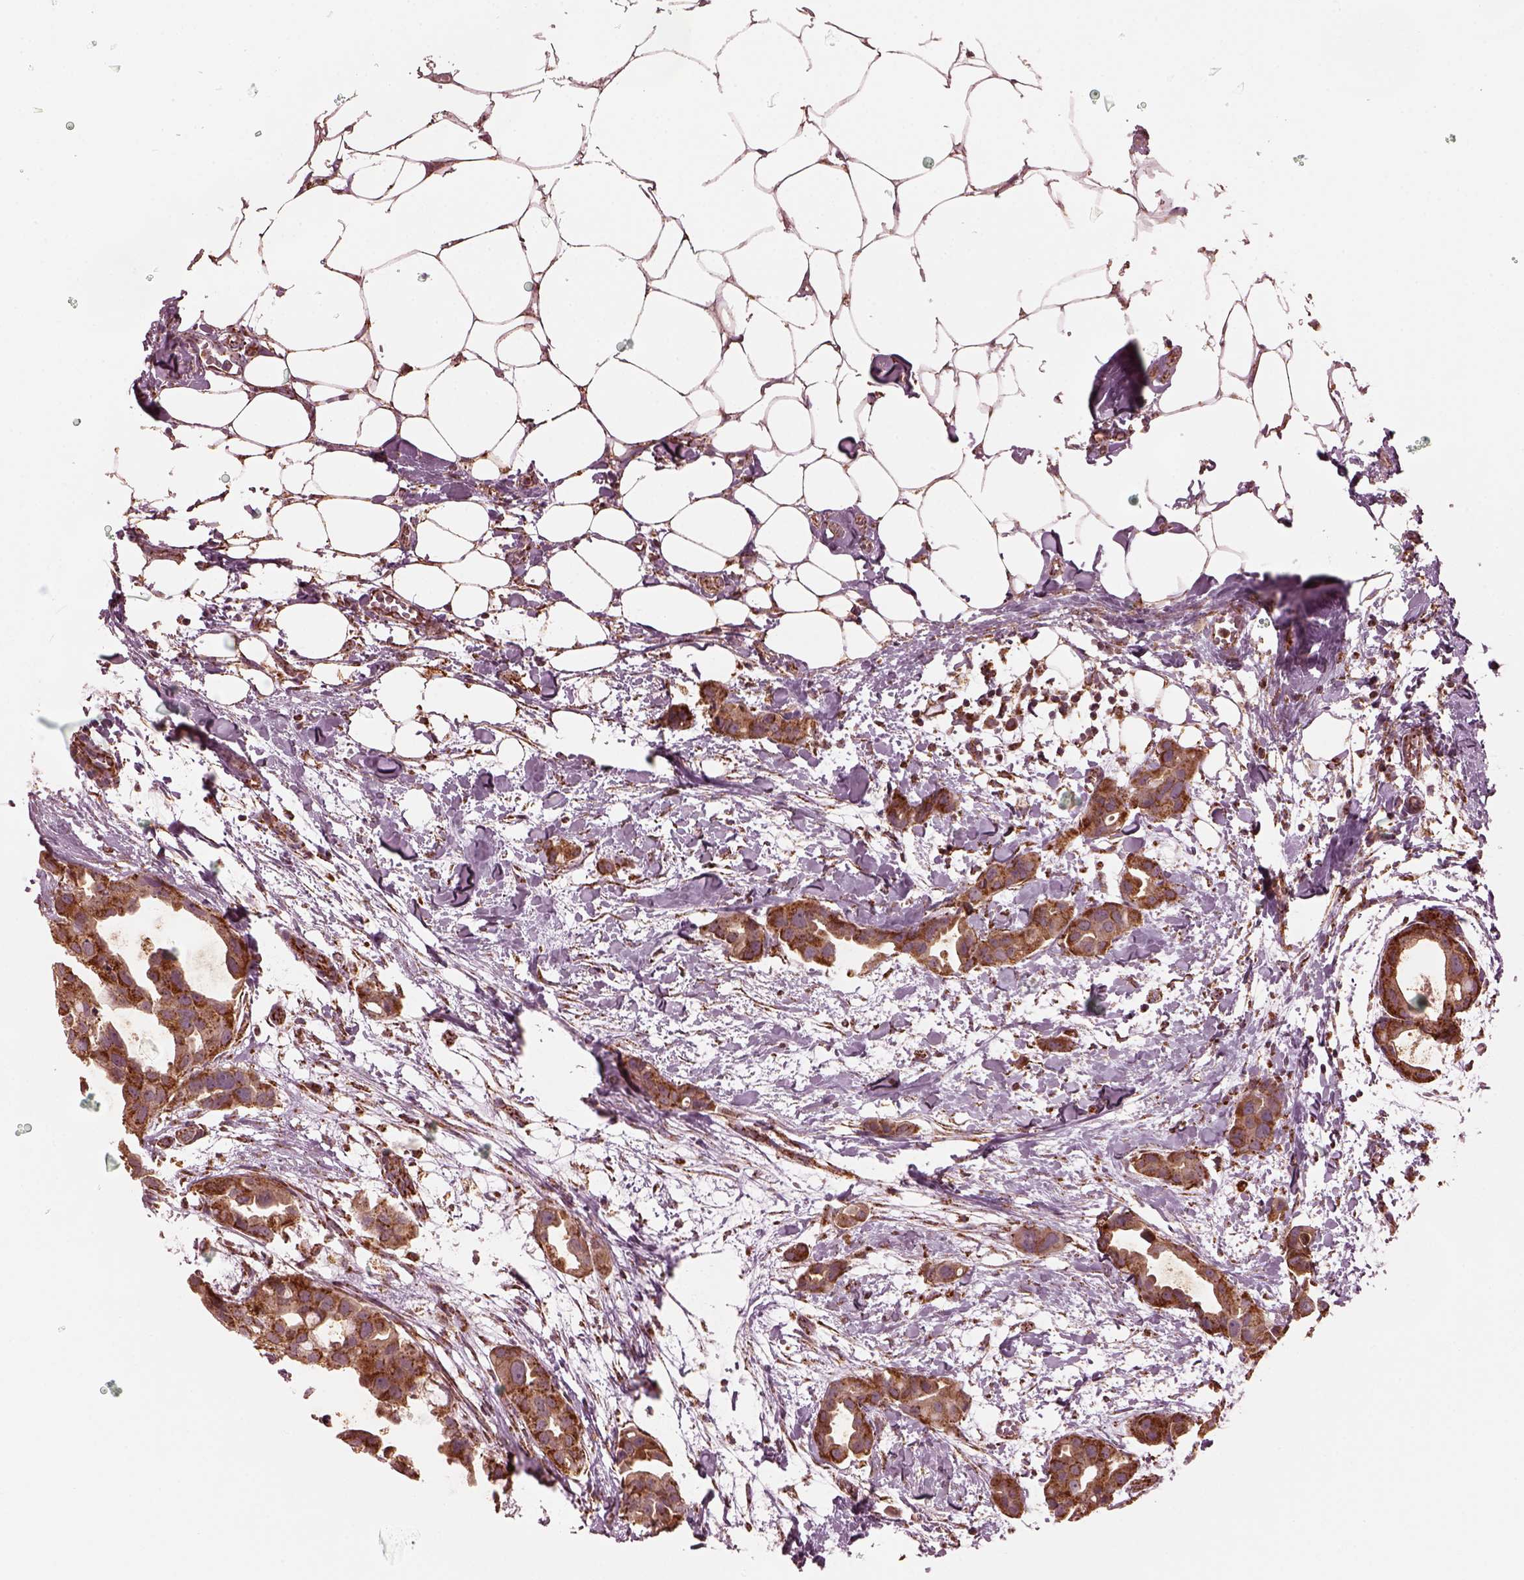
{"staining": {"intensity": "moderate", "quantity": ">75%", "location": "cytoplasmic/membranous"}, "tissue": "breast cancer", "cell_type": "Tumor cells", "image_type": "cancer", "snomed": [{"axis": "morphology", "description": "Duct carcinoma"}, {"axis": "topography", "description": "Breast"}], "caption": "Human invasive ductal carcinoma (breast) stained with a protein marker exhibits moderate staining in tumor cells.", "gene": "NDUFB10", "patient": {"sex": "female", "age": 38}}